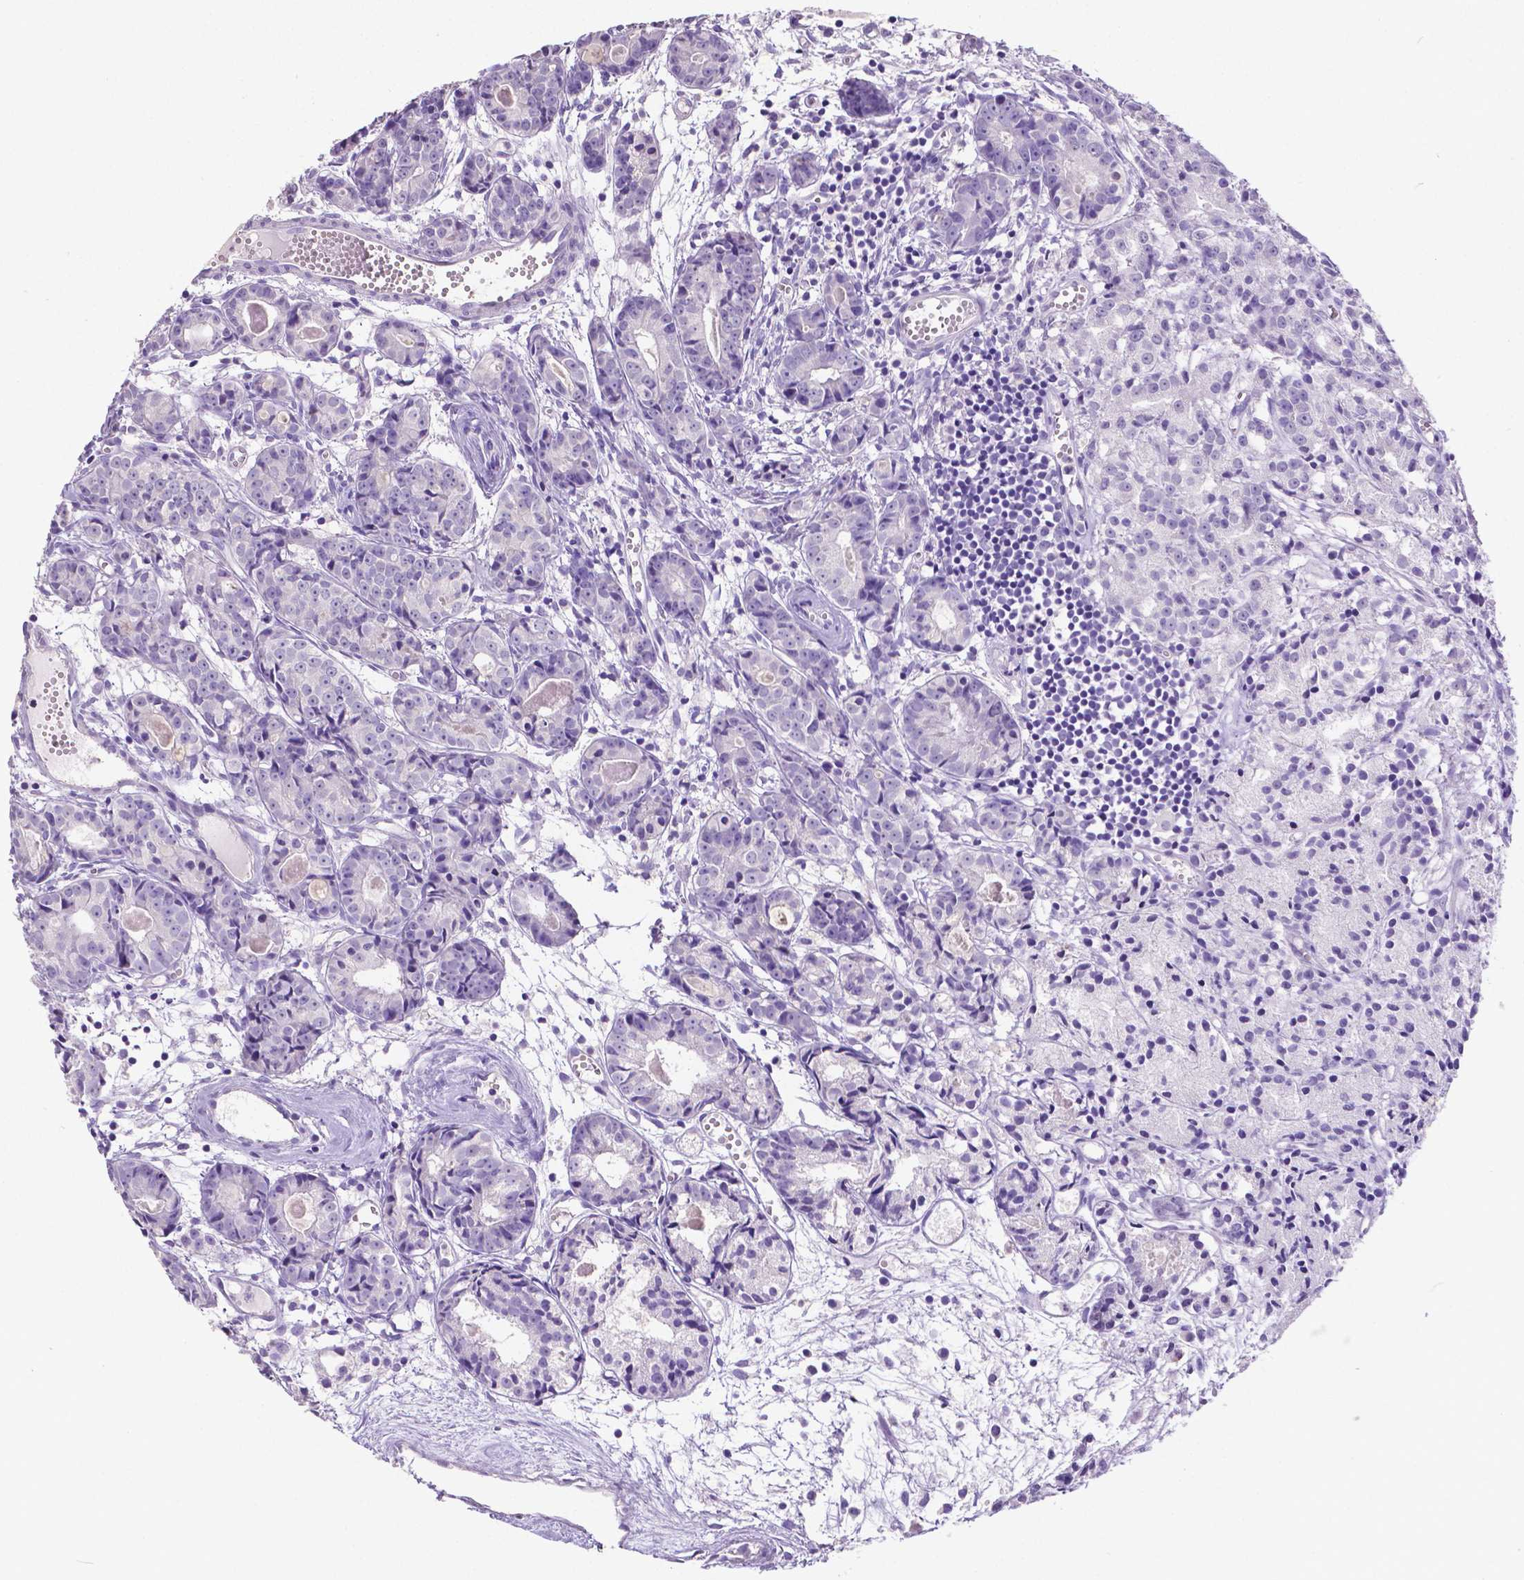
{"staining": {"intensity": "negative", "quantity": "none", "location": "none"}, "tissue": "prostate cancer", "cell_type": "Tumor cells", "image_type": "cancer", "snomed": [{"axis": "morphology", "description": "Adenocarcinoma, Medium grade"}, {"axis": "topography", "description": "Prostate"}], "caption": "Immunohistochemical staining of human adenocarcinoma (medium-grade) (prostate) shows no significant positivity in tumor cells.", "gene": "SATB2", "patient": {"sex": "male", "age": 74}}